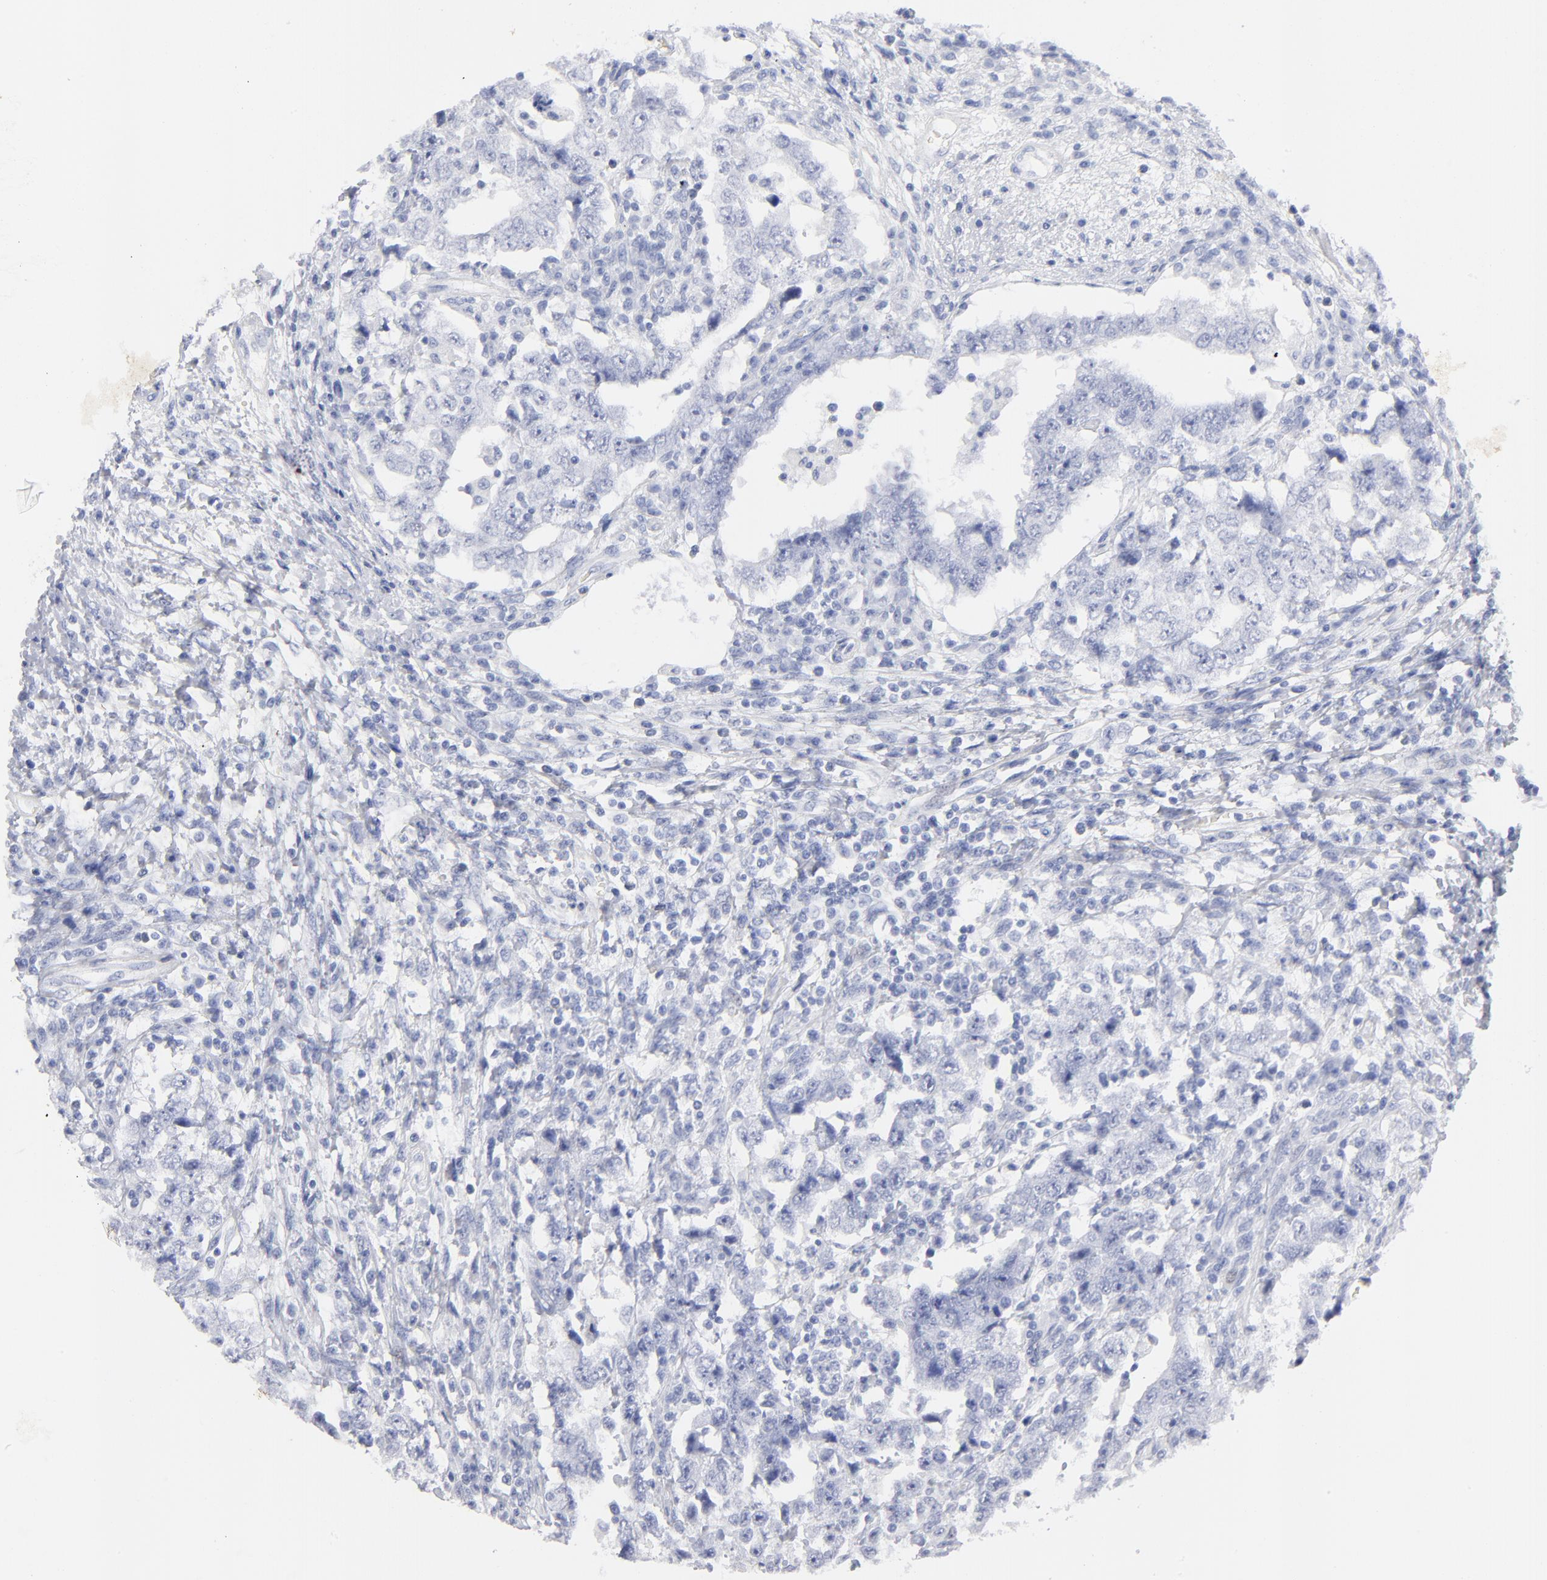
{"staining": {"intensity": "negative", "quantity": "none", "location": "none"}, "tissue": "testis cancer", "cell_type": "Tumor cells", "image_type": "cancer", "snomed": [{"axis": "morphology", "description": "Carcinoma, Embryonal, NOS"}, {"axis": "topography", "description": "Testis"}], "caption": "Testis embryonal carcinoma was stained to show a protein in brown. There is no significant expression in tumor cells.", "gene": "ARG1", "patient": {"sex": "male", "age": 26}}